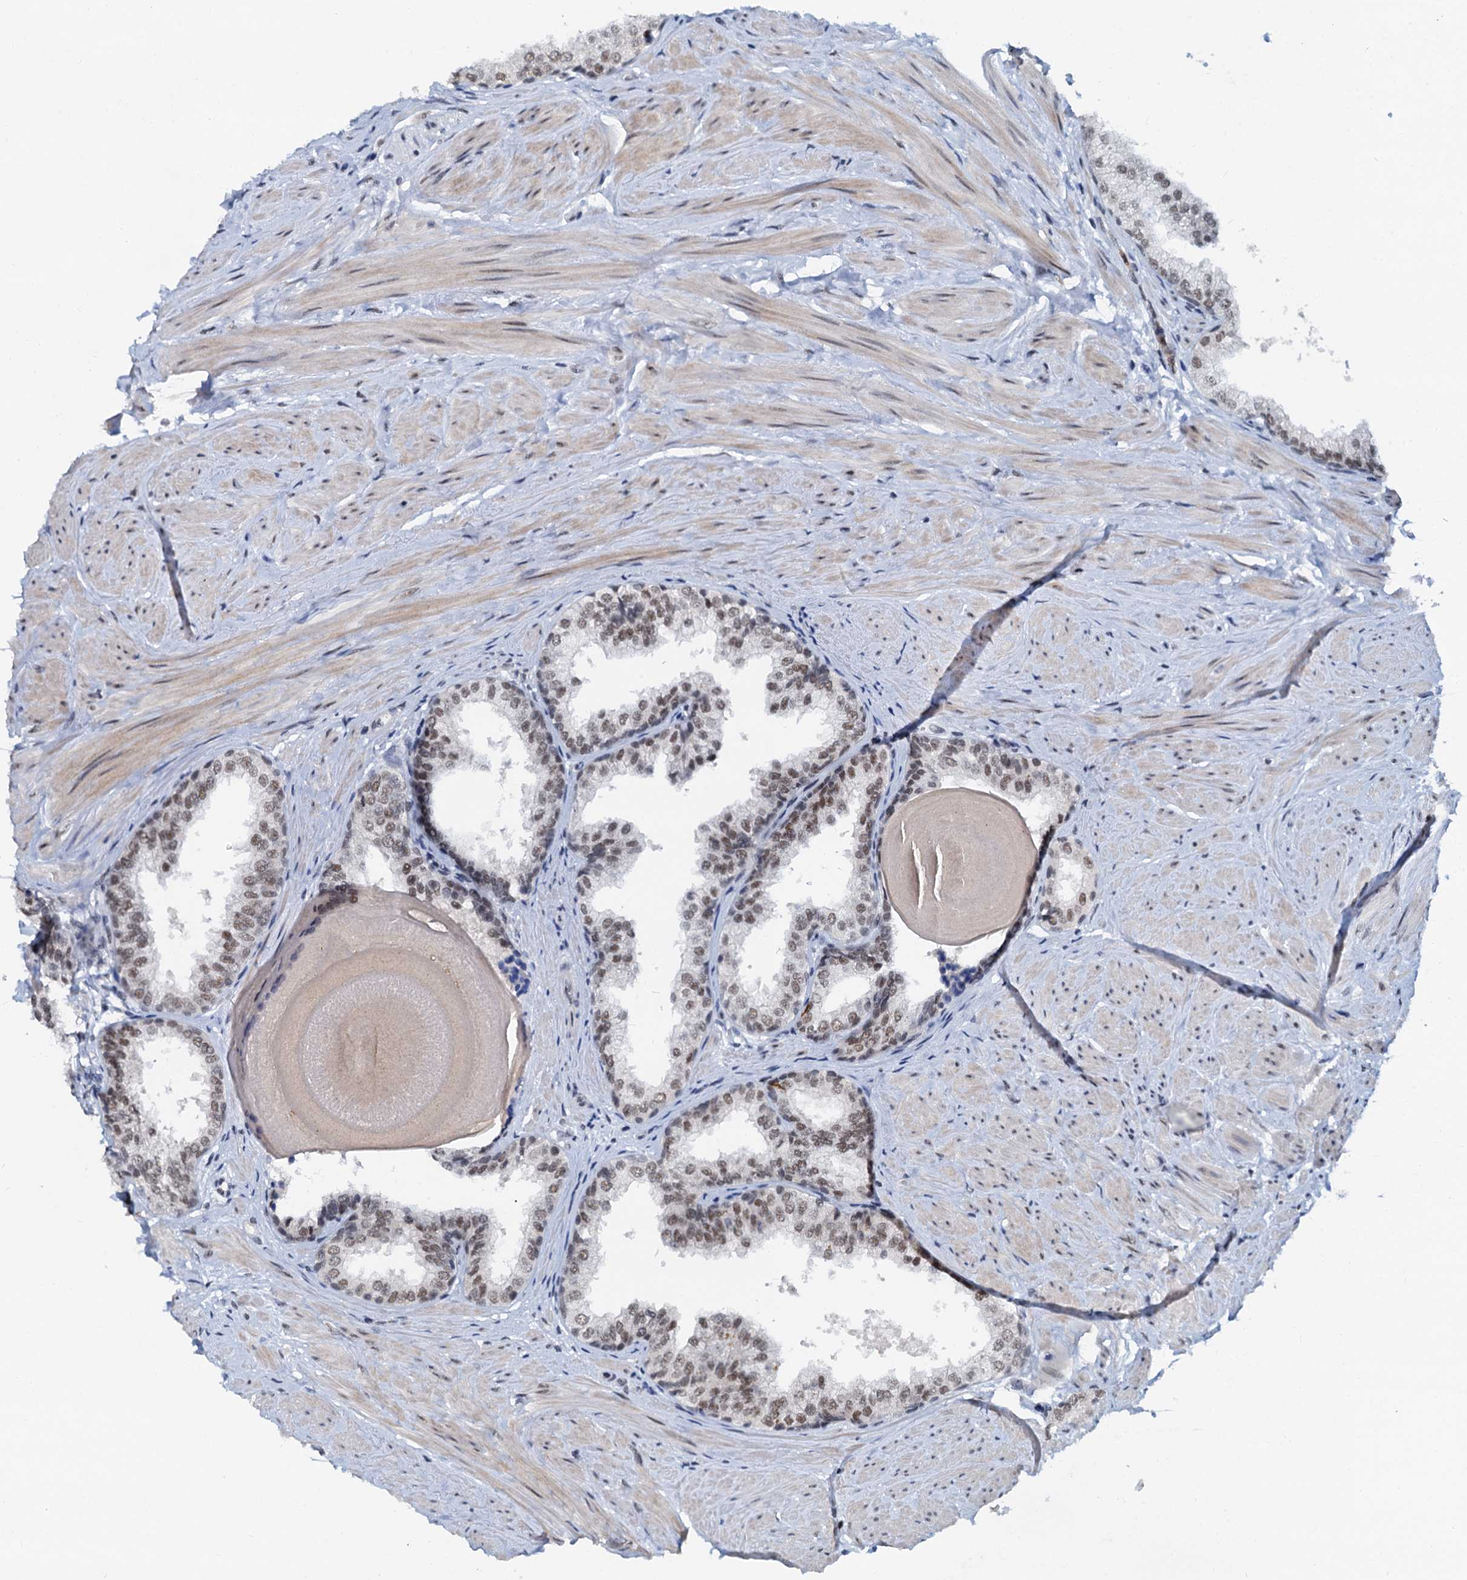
{"staining": {"intensity": "moderate", "quantity": ">75%", "location": "nuclear"}, "tissue": "prostate", "cell_type": "Glandular cells", "image_type": "normal", "snomed": [{"axis": "morphology", "description": "Normal tissue, NOS"}, {"axis": "topography", "description": "Prostate"}], "caption": "DAB immunohistochemical staining of benign prostate shows moderate nuclear protein positivity in about >75% of glandular cells. The protein is shown in brown color, while the nuclei are stained blue.", "gene": "SNRPD1", "patient": {"sex": "male", "age": 48}}